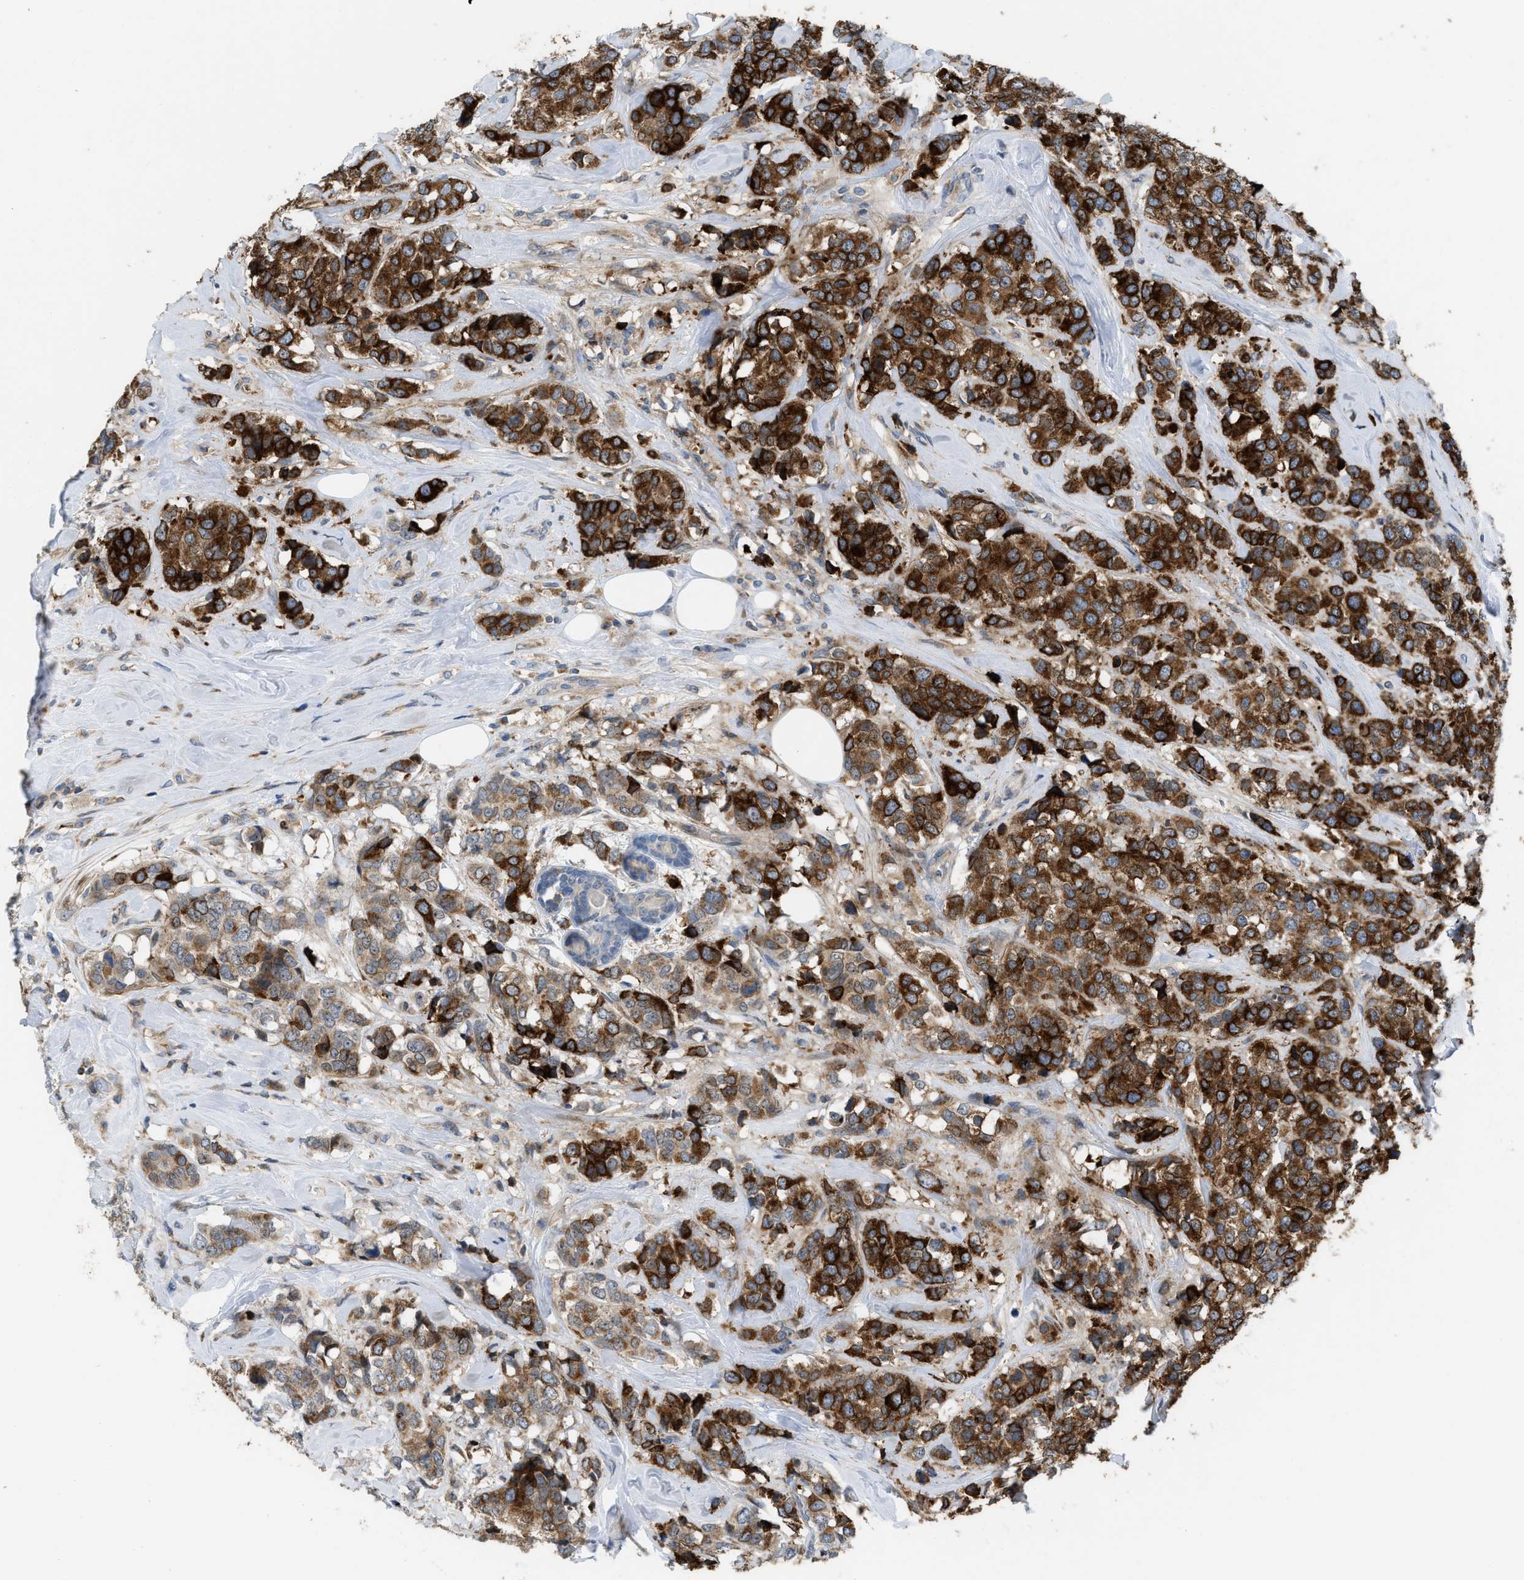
{"staining": {"intensity": "strong", "quantity": ">75%", "location": "cytoplasmic/membranous"}, "tissue": "breast cancer", "cell_type": "Tumor cells", "image_type": "cancer", "snomed": [{"axis": "morphology", "description": "Lobular carcinoma"}, {"axis": "topography", "description": "Breast"}], "caption": "Protein expression by immunohistochemistry (IHC) exhibits strong cytoplasmic/membranous positivity in approximately >75% of tumor cells in lobular carcinoma (breast). (Stains: DAB in brown, nuclei in blue, Microscopy: brightfield microscopy at high magnification).", "gene": "DIPK1A", "patient": {"sex": "female", "age": 59}}